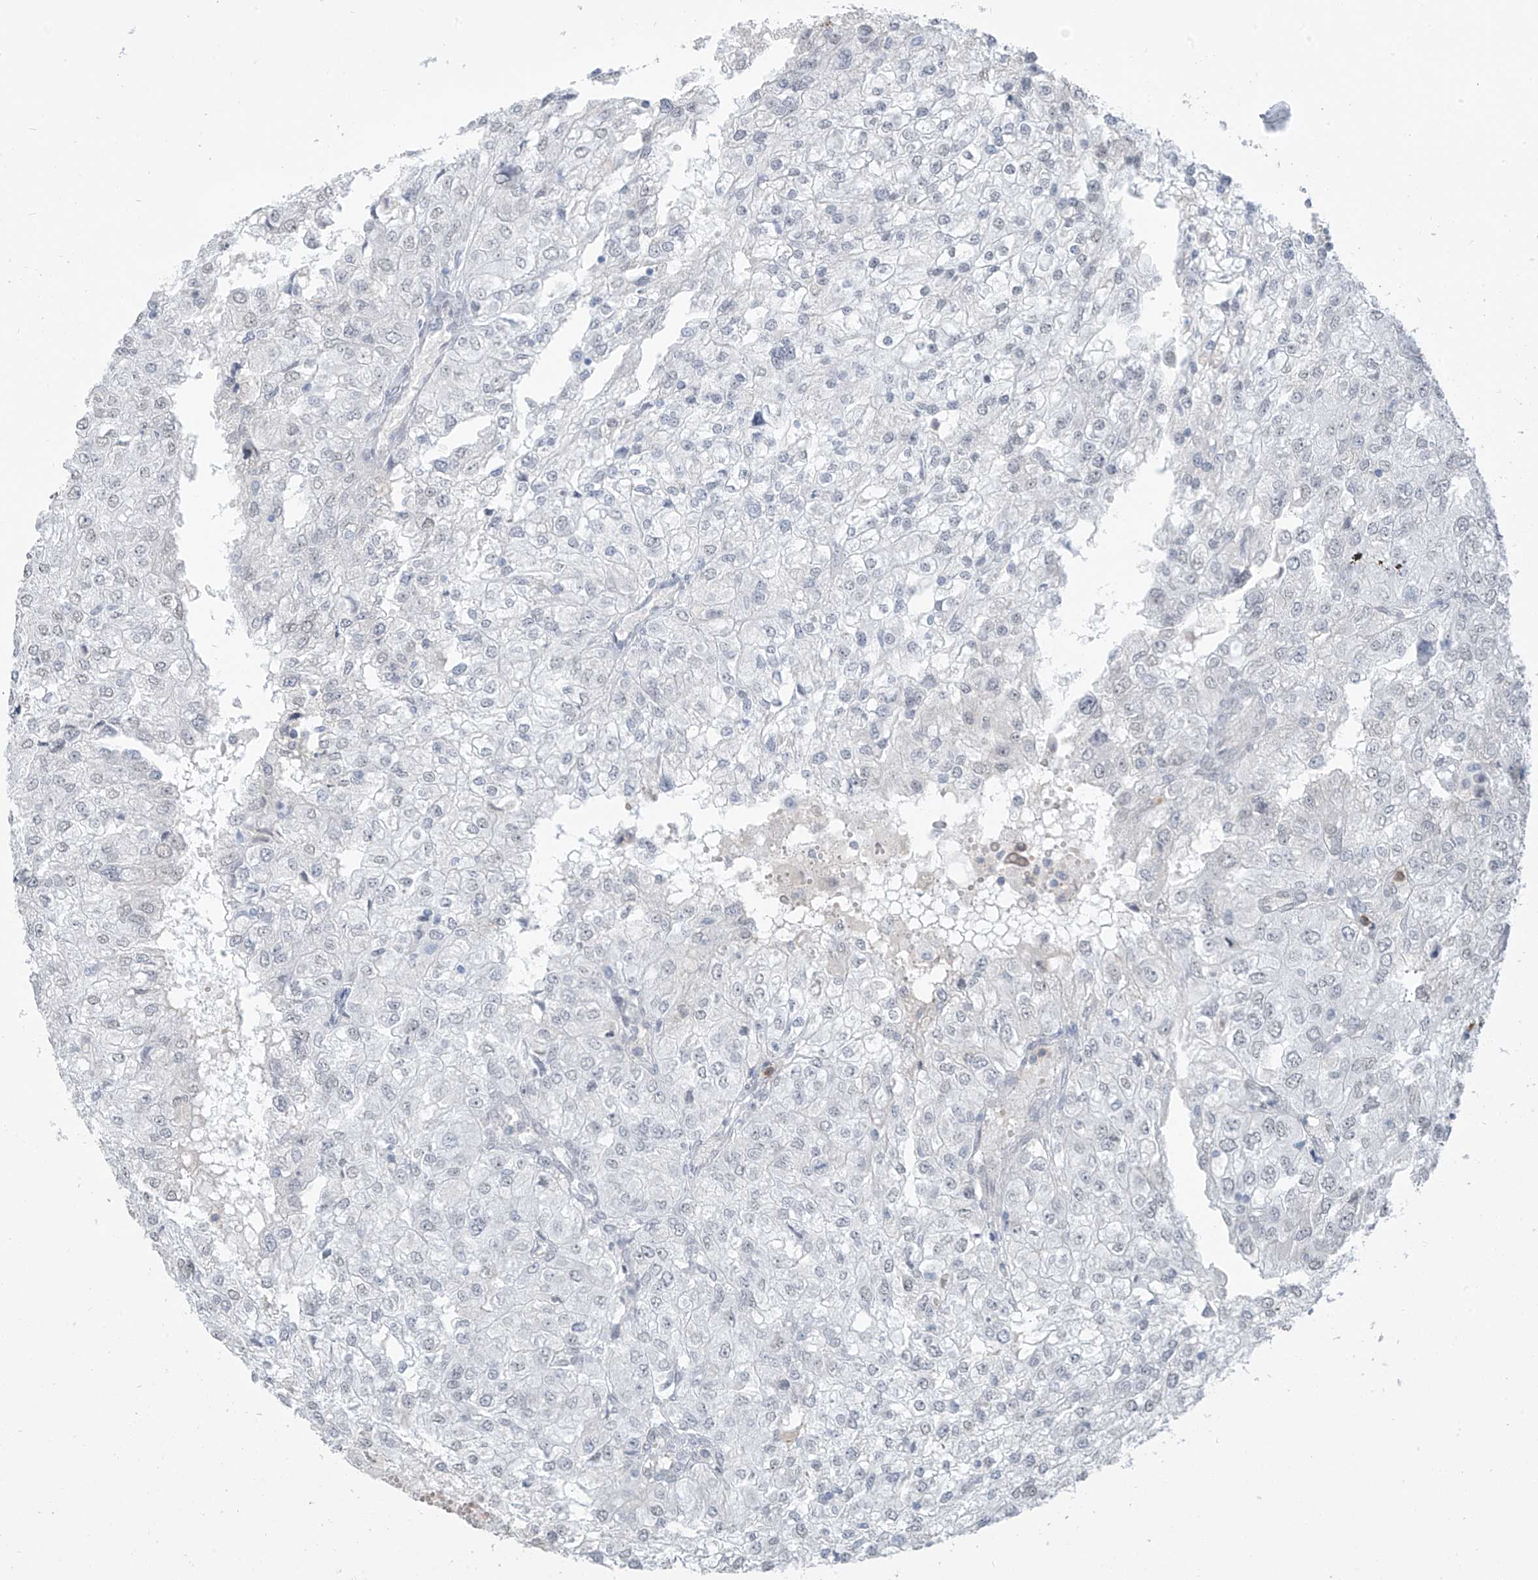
{"staining": {"intensity": "negative", "quantity": "none", "location": "none"}, "tissue": "renal cancer", "cell_type": "Tumor cells", "image_type": "cancer", "snomed": [{"axis": "morphology", "description": "Adenocarcinoma, NOS"}, {"axis": "topography", "description": "Kidney"}], "caption": "Histopathology image shows no significant protein expression in tumor cells of renal cancer.", "gene": "MCM9", "patient": {"sex": "female", "age": 54}}